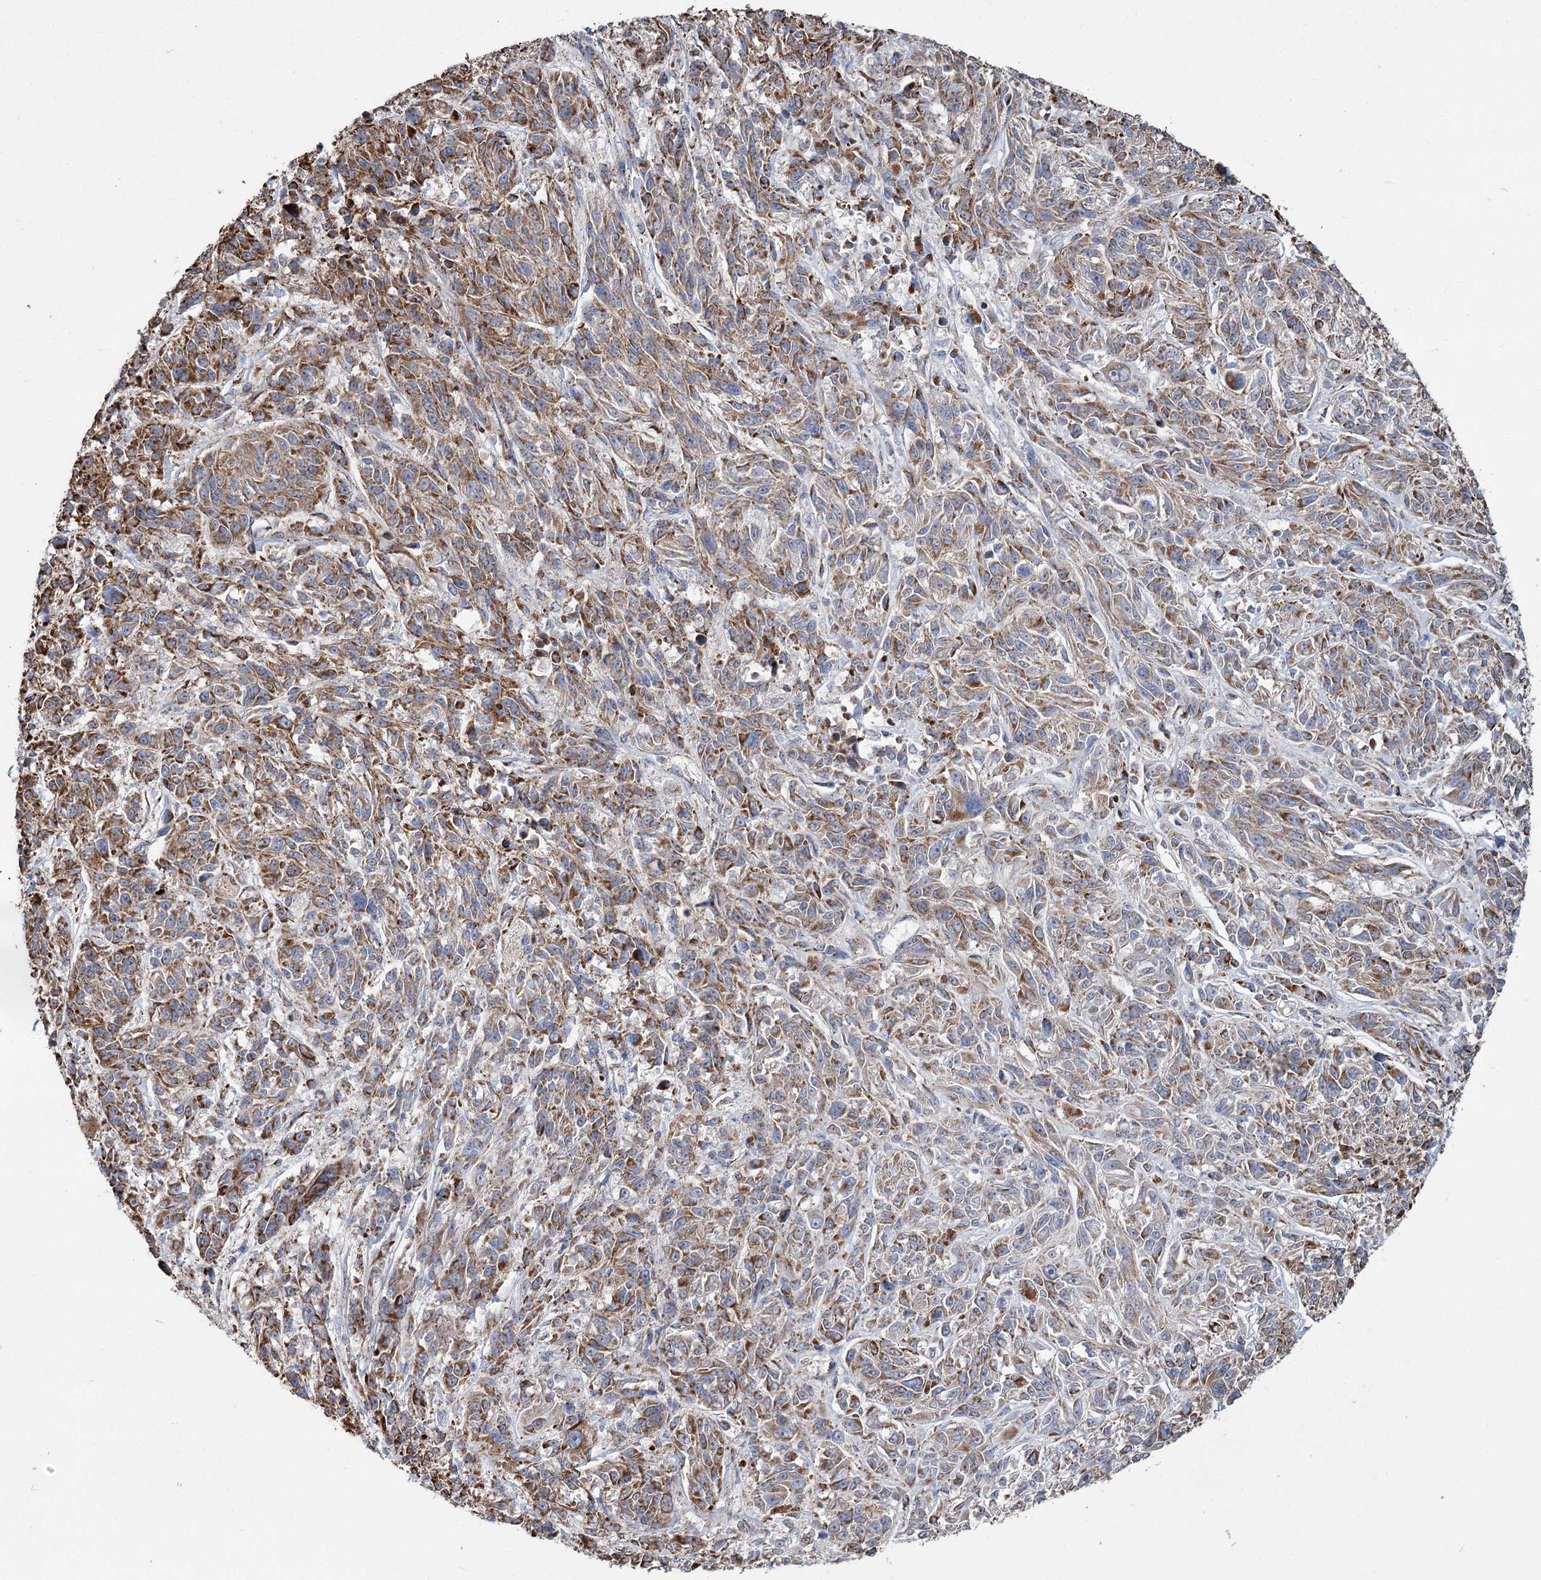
{"staining": {"intensity": "strong", "quantity": "25%-75%", "location": "cytoplasmic/membranous"}, "tissue": "melanoma", "cell_type": "Tumor cells", "image_type": "cancer", "snomed": [{"axis": "morphology", "description": "Malignant melanoma, NOS"}, {"axis": "topography", "description": "Skin"}], "caption": "Strong cytoplasmic/membranous protein expression is appreciated in approximately 25%-75% of tumor cells in malignant melanoma.", "gene": "RANBP3L", "patient": {"sex": "male", "age": 53}}